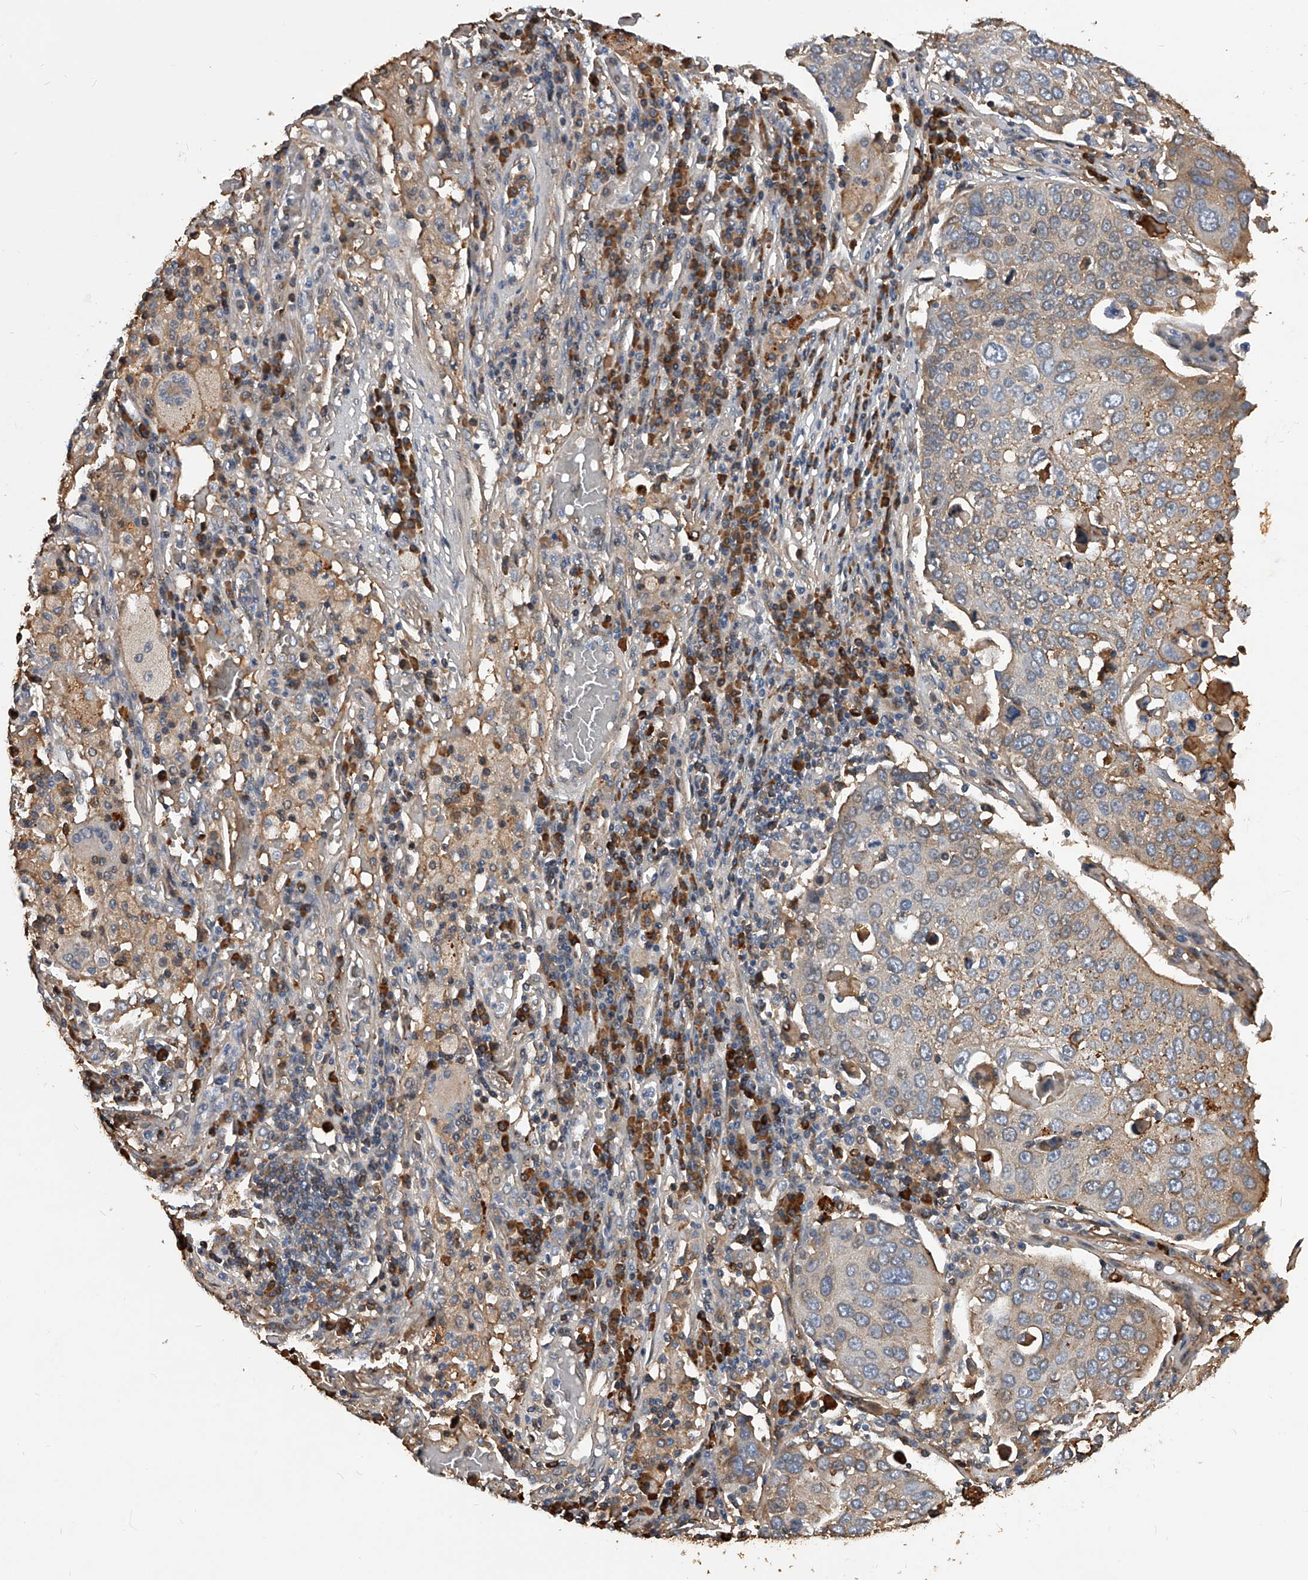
{"staining": {"intensity": "weak", "quantity": "25%-75%", "location": "cytoplasmic/membranous"}, "tissue": "lung cancer", "cell_type": "Tumor cells", "image_type": "cancer", "snomed": [{"axis": "morphology", "description": "Squamous cell carcinoma, NOS"}, {"axis": "topography", "description": "Lung"}], "caption": "This image demonstrates immunohistochemistry (IHC) staining of lung cancer (squamous cell carcinoma), with low weak cytoplasmic/membranous staining in approximately 25%-75% of tumor cells.", "gene": "ZNF25", "patient": {"sex": "male", "age": 65}}